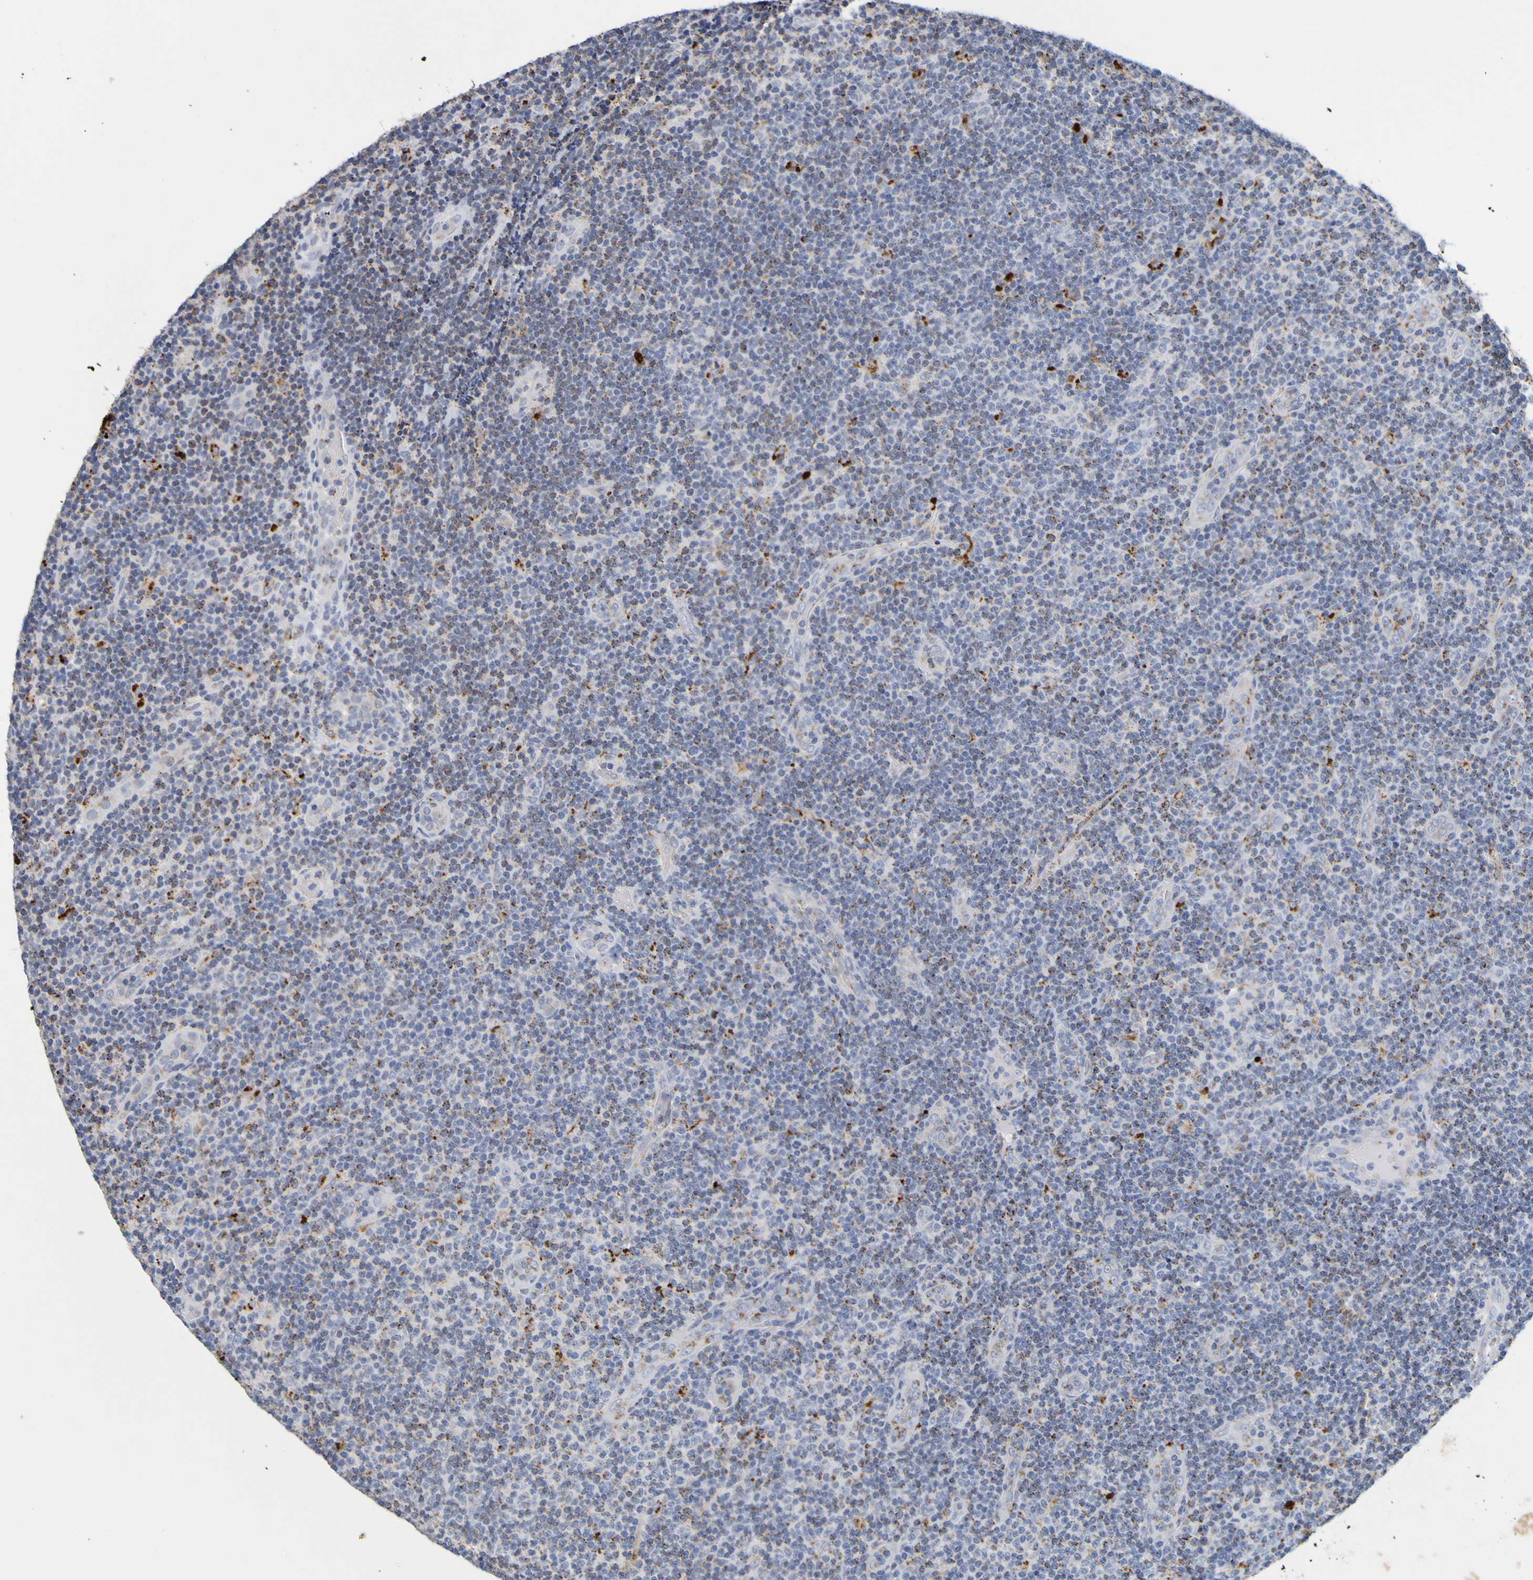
{"staining": {"intensity": "moderate", "quantity": "<25%", "location": "cytoplasmic/membranous"}, "tissue": "lymphoma", "cell_type": "Tumor cells", "image_type": "cancer", "snomed": [{"axis": "morphology", "description": "Malignant lymphoma, non-Hodgkin's type, Low grade"}, {"axis": "topography", "description": "Lymph node"}], "caption": "About <25% of tumor cells in human low-grade malignant lymphoma, non-Hodgkin's type exhibit moderate cytoplasmic/membranous protein positivity as visualized by brown immunohistochemical staining.", "gene": "TPH1", "patient": {"sex": "male", "age": 83}}